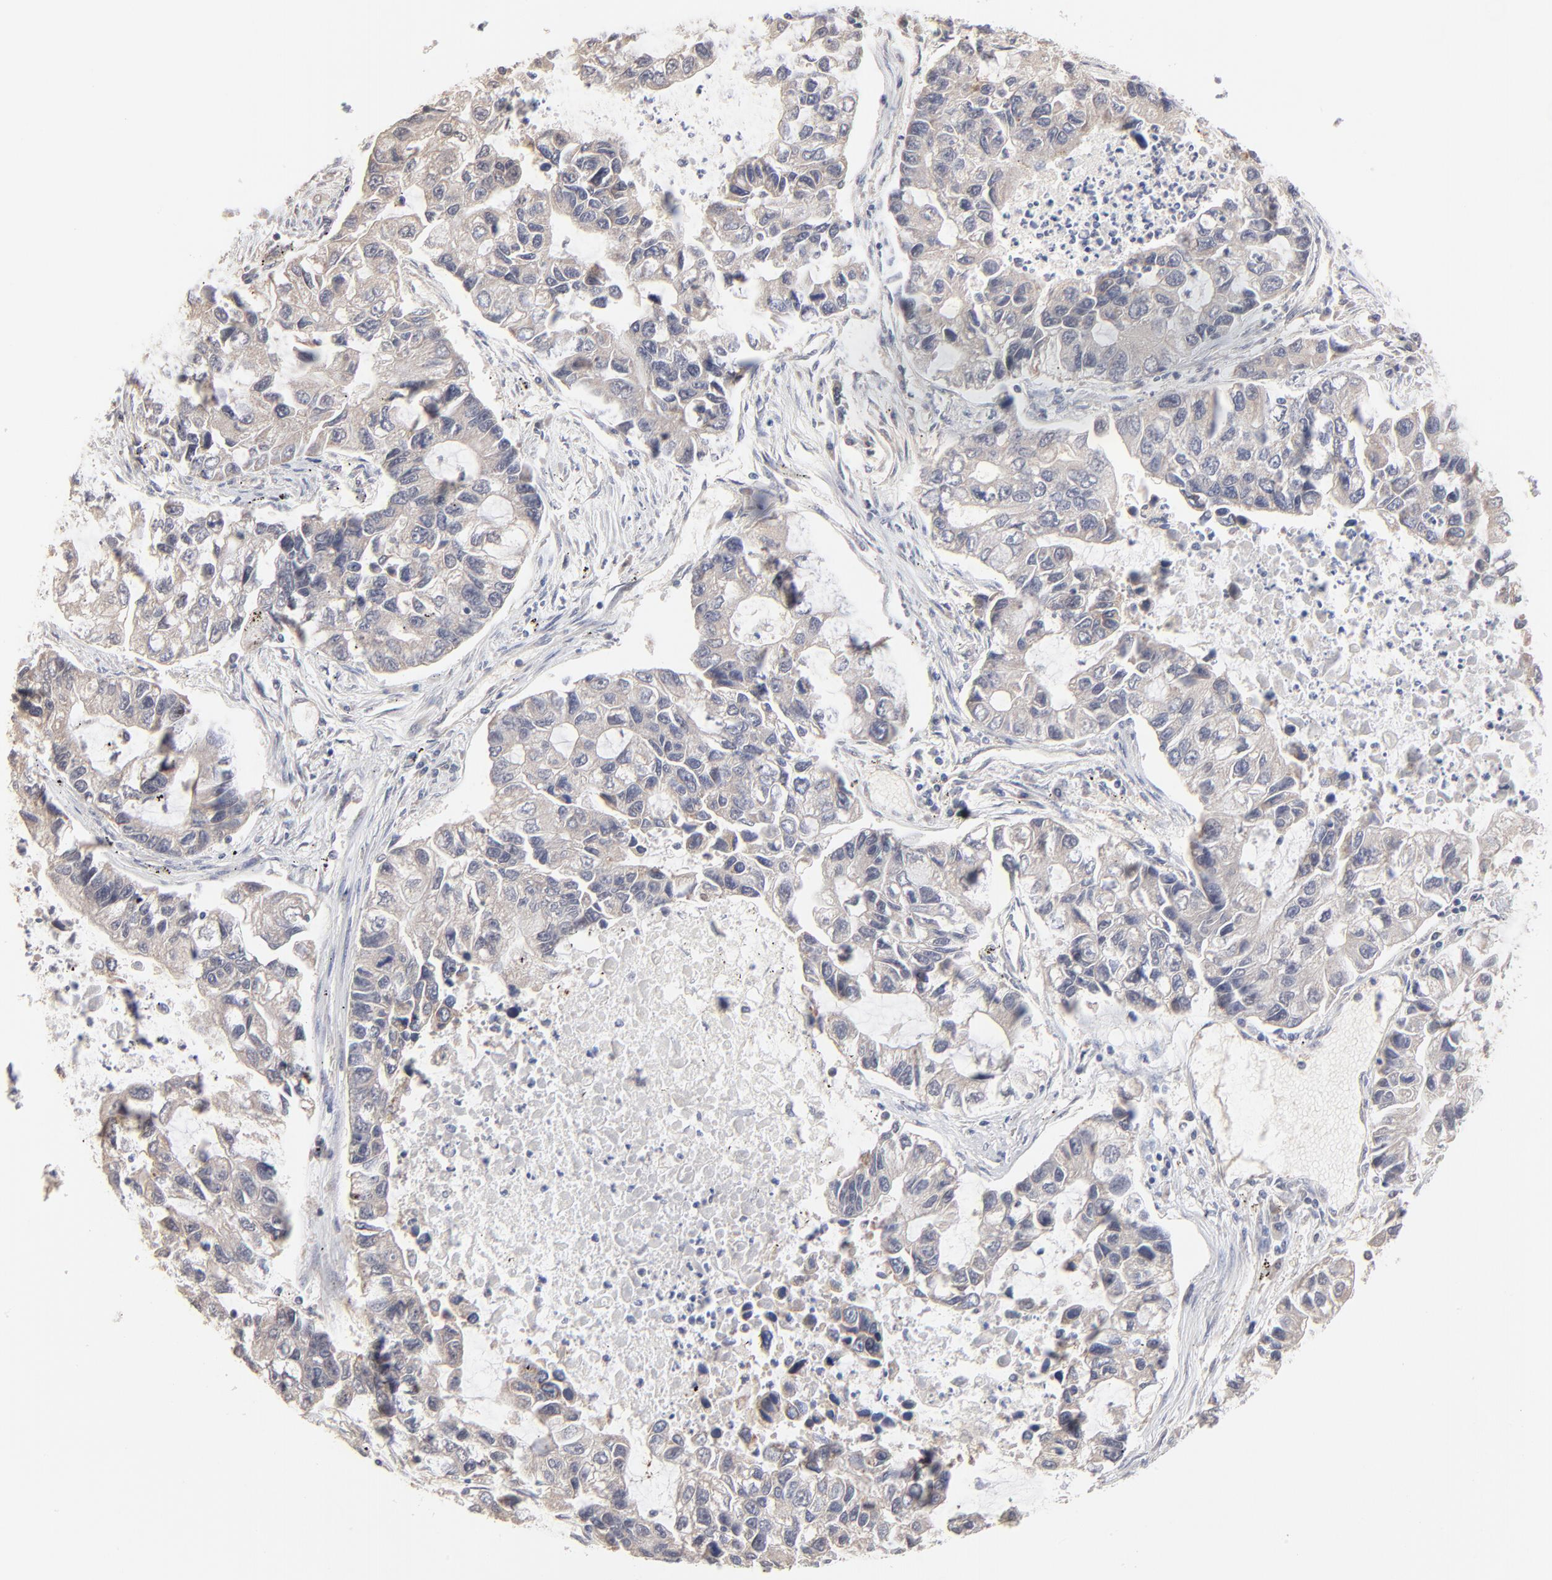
{"staining": {"intensity": "weak", "quantity": "<25%", "location": "cytoplasmic/membranous"}, "tissue": "lung cancer", "cell_type": "Tumor cells", "image_type": "cancer", "snomed": [{"axis": "morphology", "description": "Adenocarcinoma, NOS"}, {"axis": "topography", "description": "Lung"}], "caption": "A high-resolution photomicrograph shows immunohistochemistry (IHC) staining of lung cancer (adenocarcinoma), which demonstrates no significant positivity in tumor cells.", "gene": "MSL2", "patient": {"sex": "female", "age": 51}}